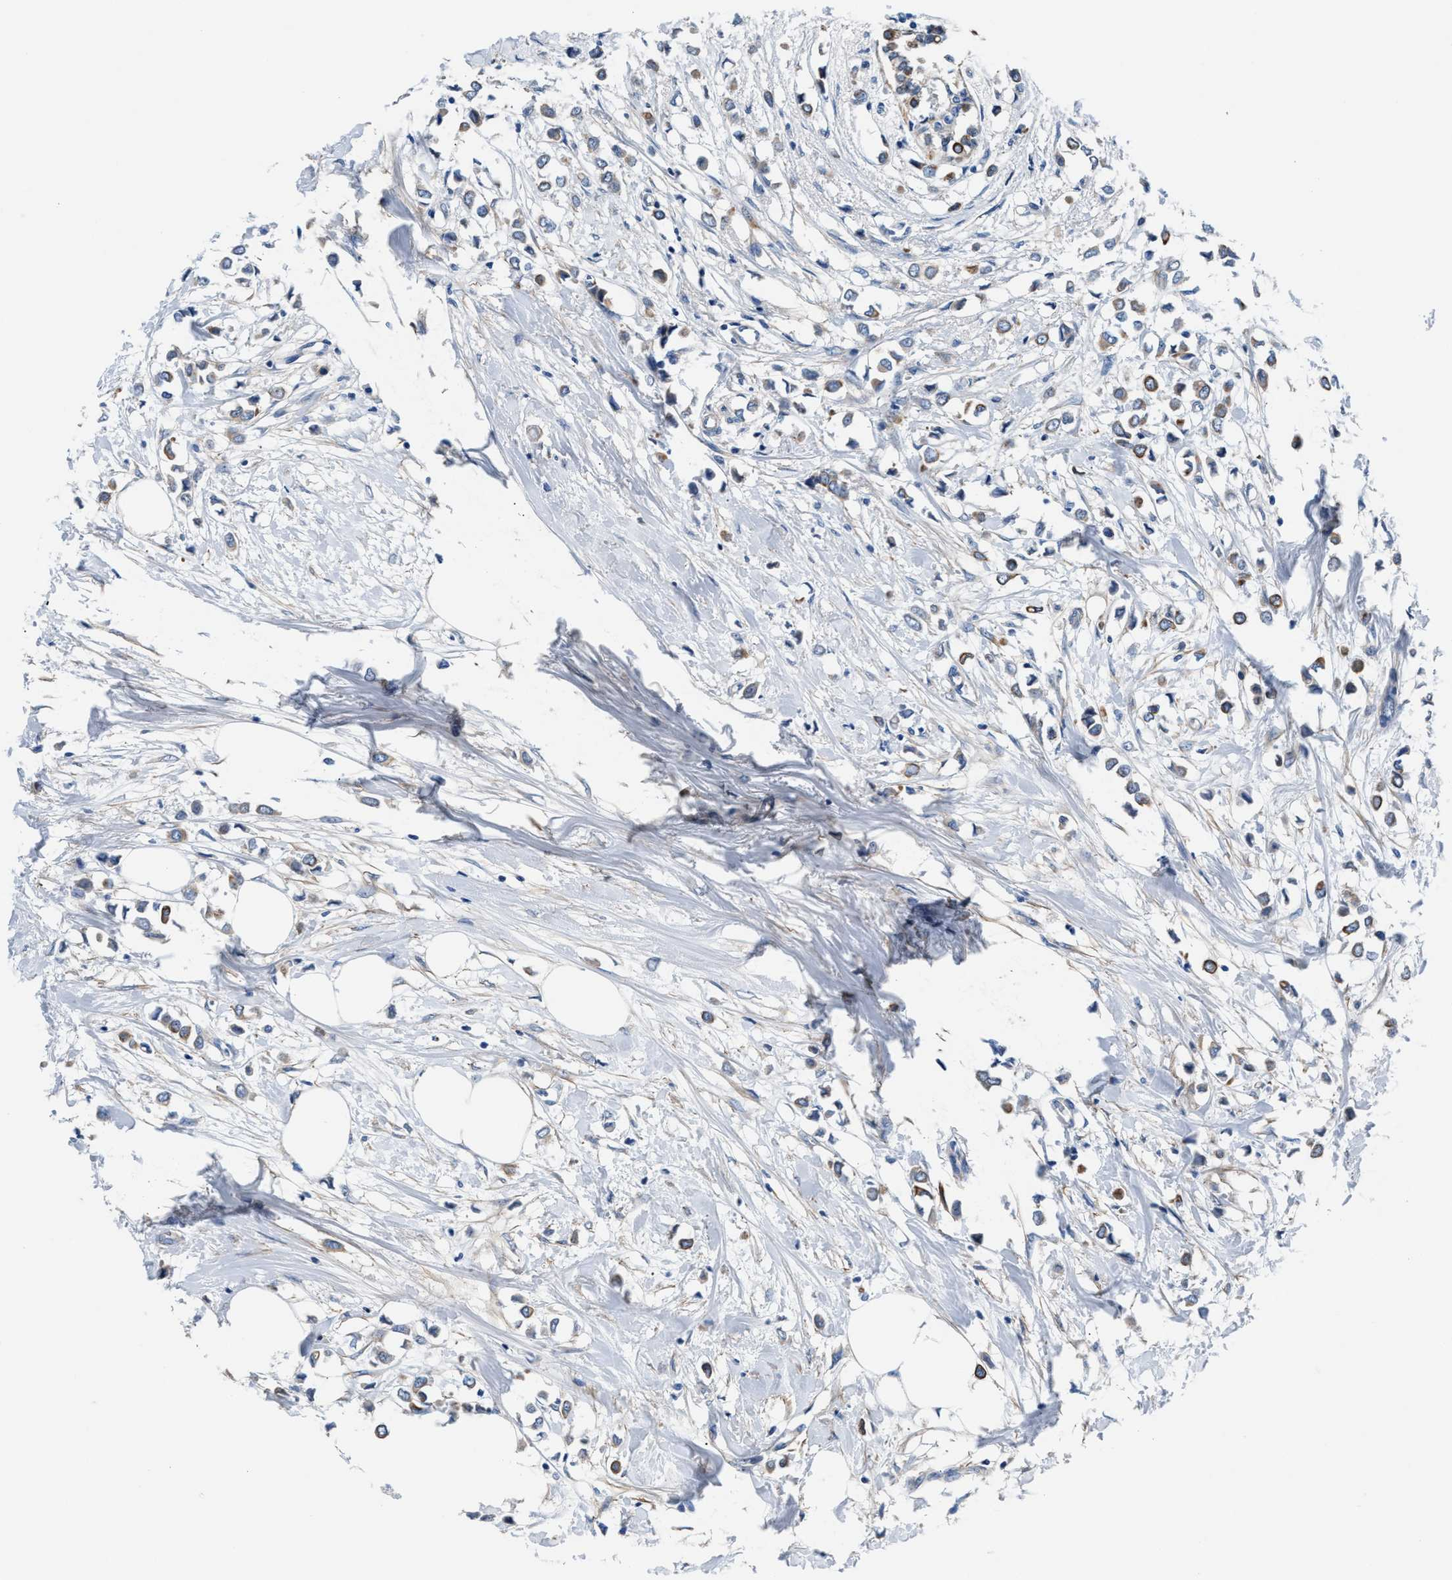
{"staining": {"intensity": "moderate", "quantity": "25%-75%", "location": "cytoplasmic/membranous"}, "tissue": "breast cancer", "cell_type": "Tumor cells", "image_type": "cancer", "snomed": [{"axis": "morphology", "description": "Lobular carcinoma"}, {"axis": "topography", "description": "Breast"}], "caption": "A medium amount of moderate cytoplasmic/membranous positivity is seen in about 25%-75% of tumor cells in breast cancer (lobular carcinoma) tissue. The staining is performed using DAB brown chromogen to label protein expression. The nuclei are counter-stained blue using hematoxylin.", "gene": "PARG", "patient": {"sex": "female", "age": 51}}